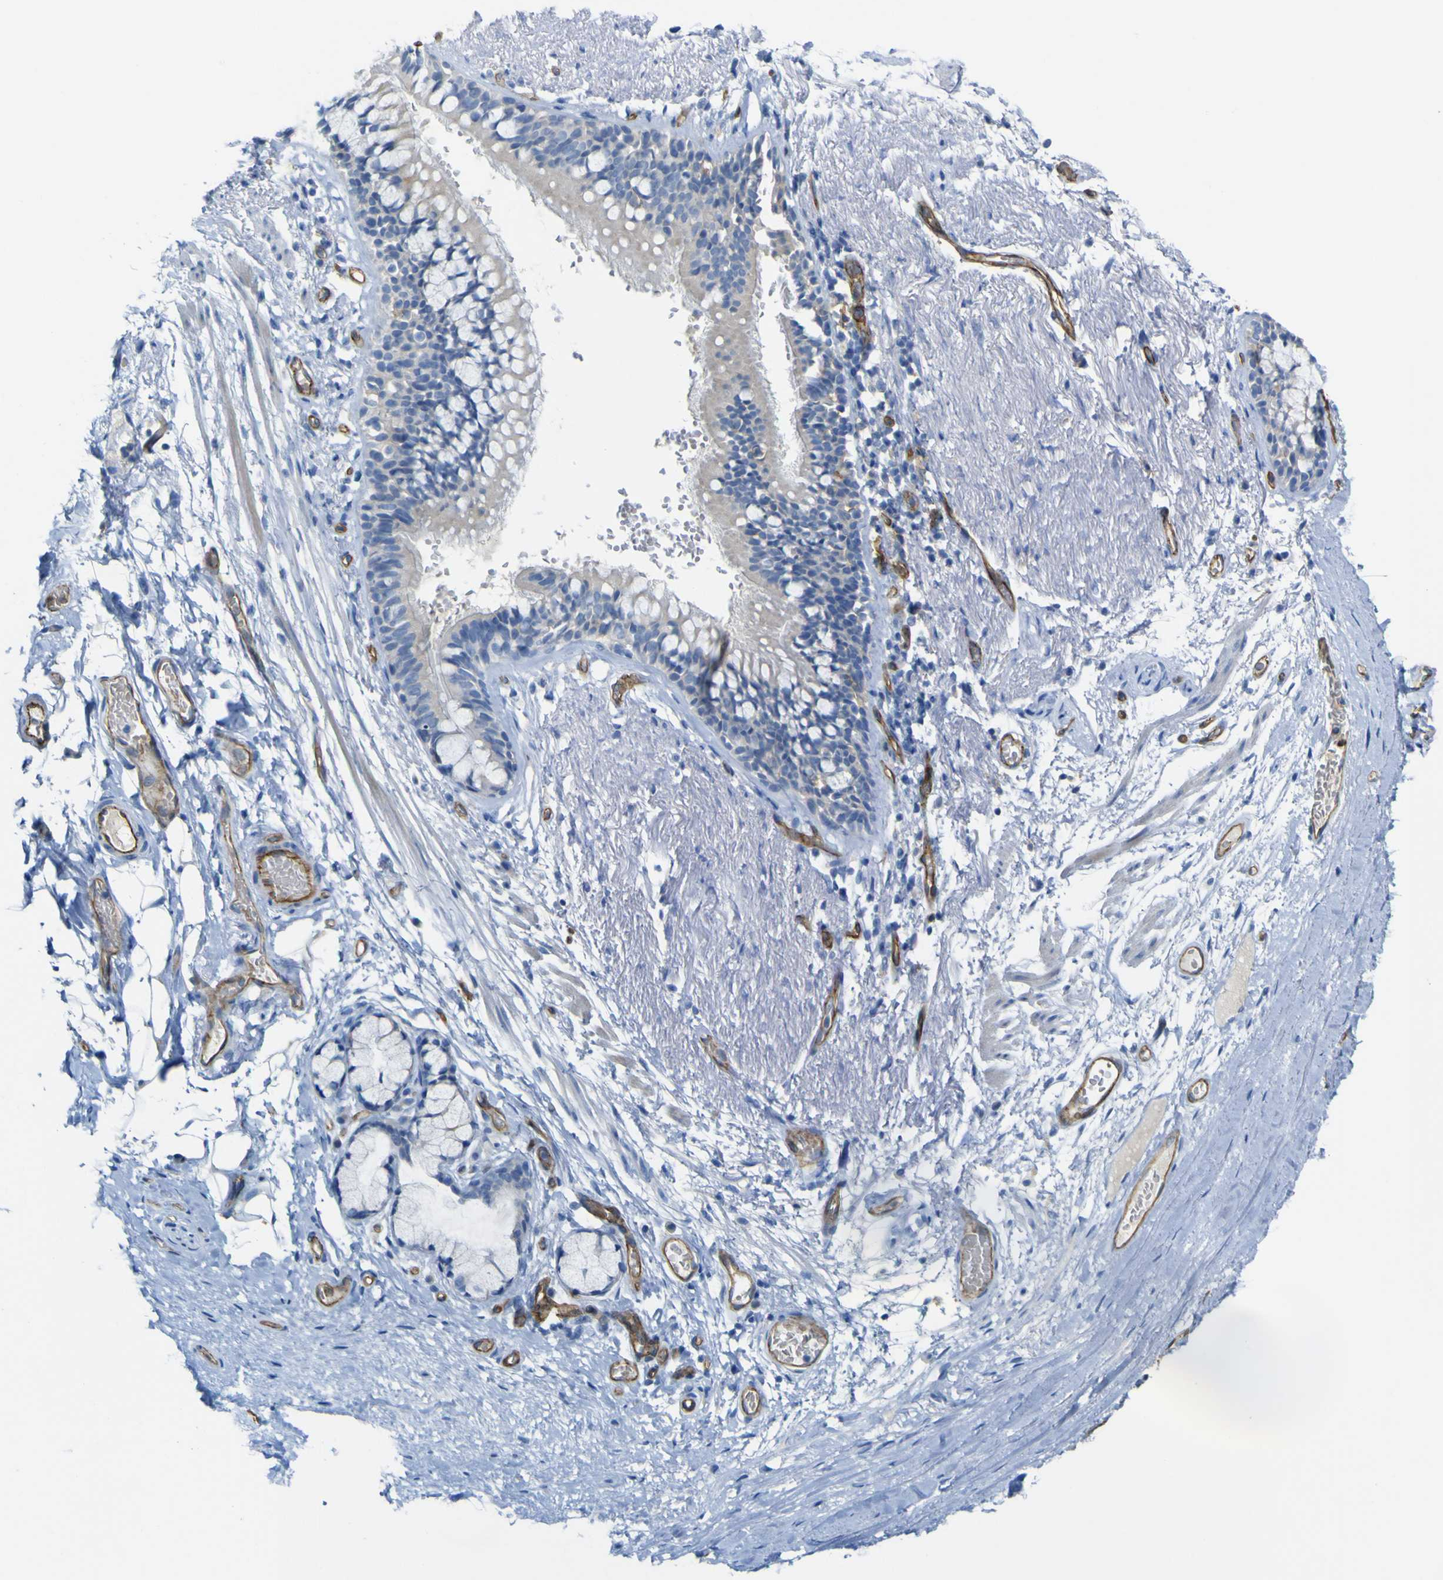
{"staining": {"intensity": "negative", "quantity": "none", "location": "none"}, "tissue": "adipose tissue", "cell_type": "Adipocytes", "image_type": "normal", "snomed": [{"axis": "morphology", "description": "Normal tissue, NOS"}, {"axis": "topography", "description": "Cartilage tissue"}, {"axis": "topography", "description": "Bronchus"}], "caption": "Protein analysis of normal adipose tissue reveals no significant expression in adipocytes.", "gene": "CD93", "patient": {"sex": "female", "age": 73}}